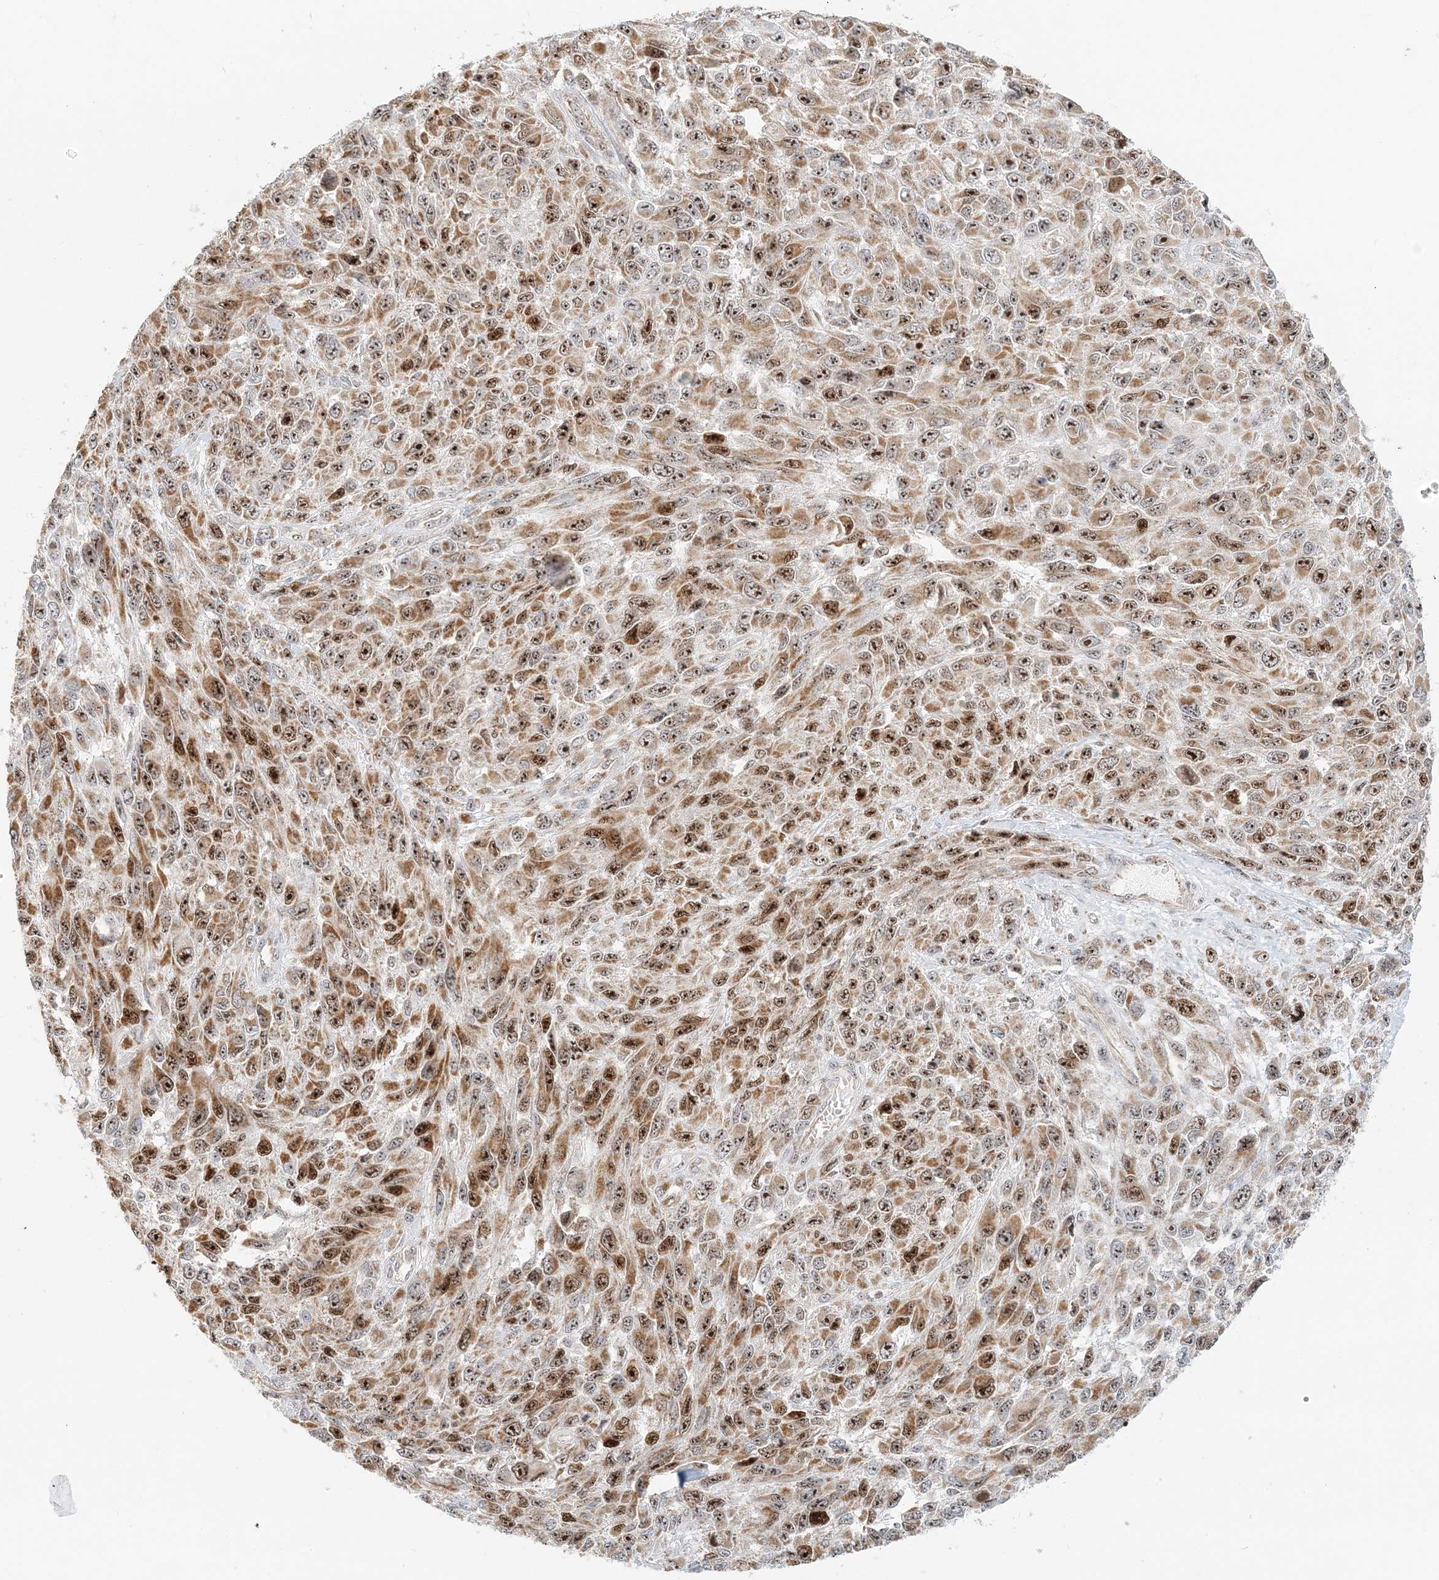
{"staining": {"intensity": "moderate", "quantity": ">75%", "location": "cytoplasmic/membranous,nuclear"}, "tissue": "melanoma", "cell_type": "Tumor cells", "image_type": "cancer", "snomed": [{"axis": "morphology", "description": "Malignant melanoma, NOS"}, {"axis": "topography", "description": "Skin"}], "caption": "IHC image of human melanoma stained for a protein (brown), which shows medium levels of moderate cytoplasmic/membranous and nuclear expression in about >75% of tumor cells.", "gene": "UBE2F", "patient": {"sex": "female", "age": 96}}